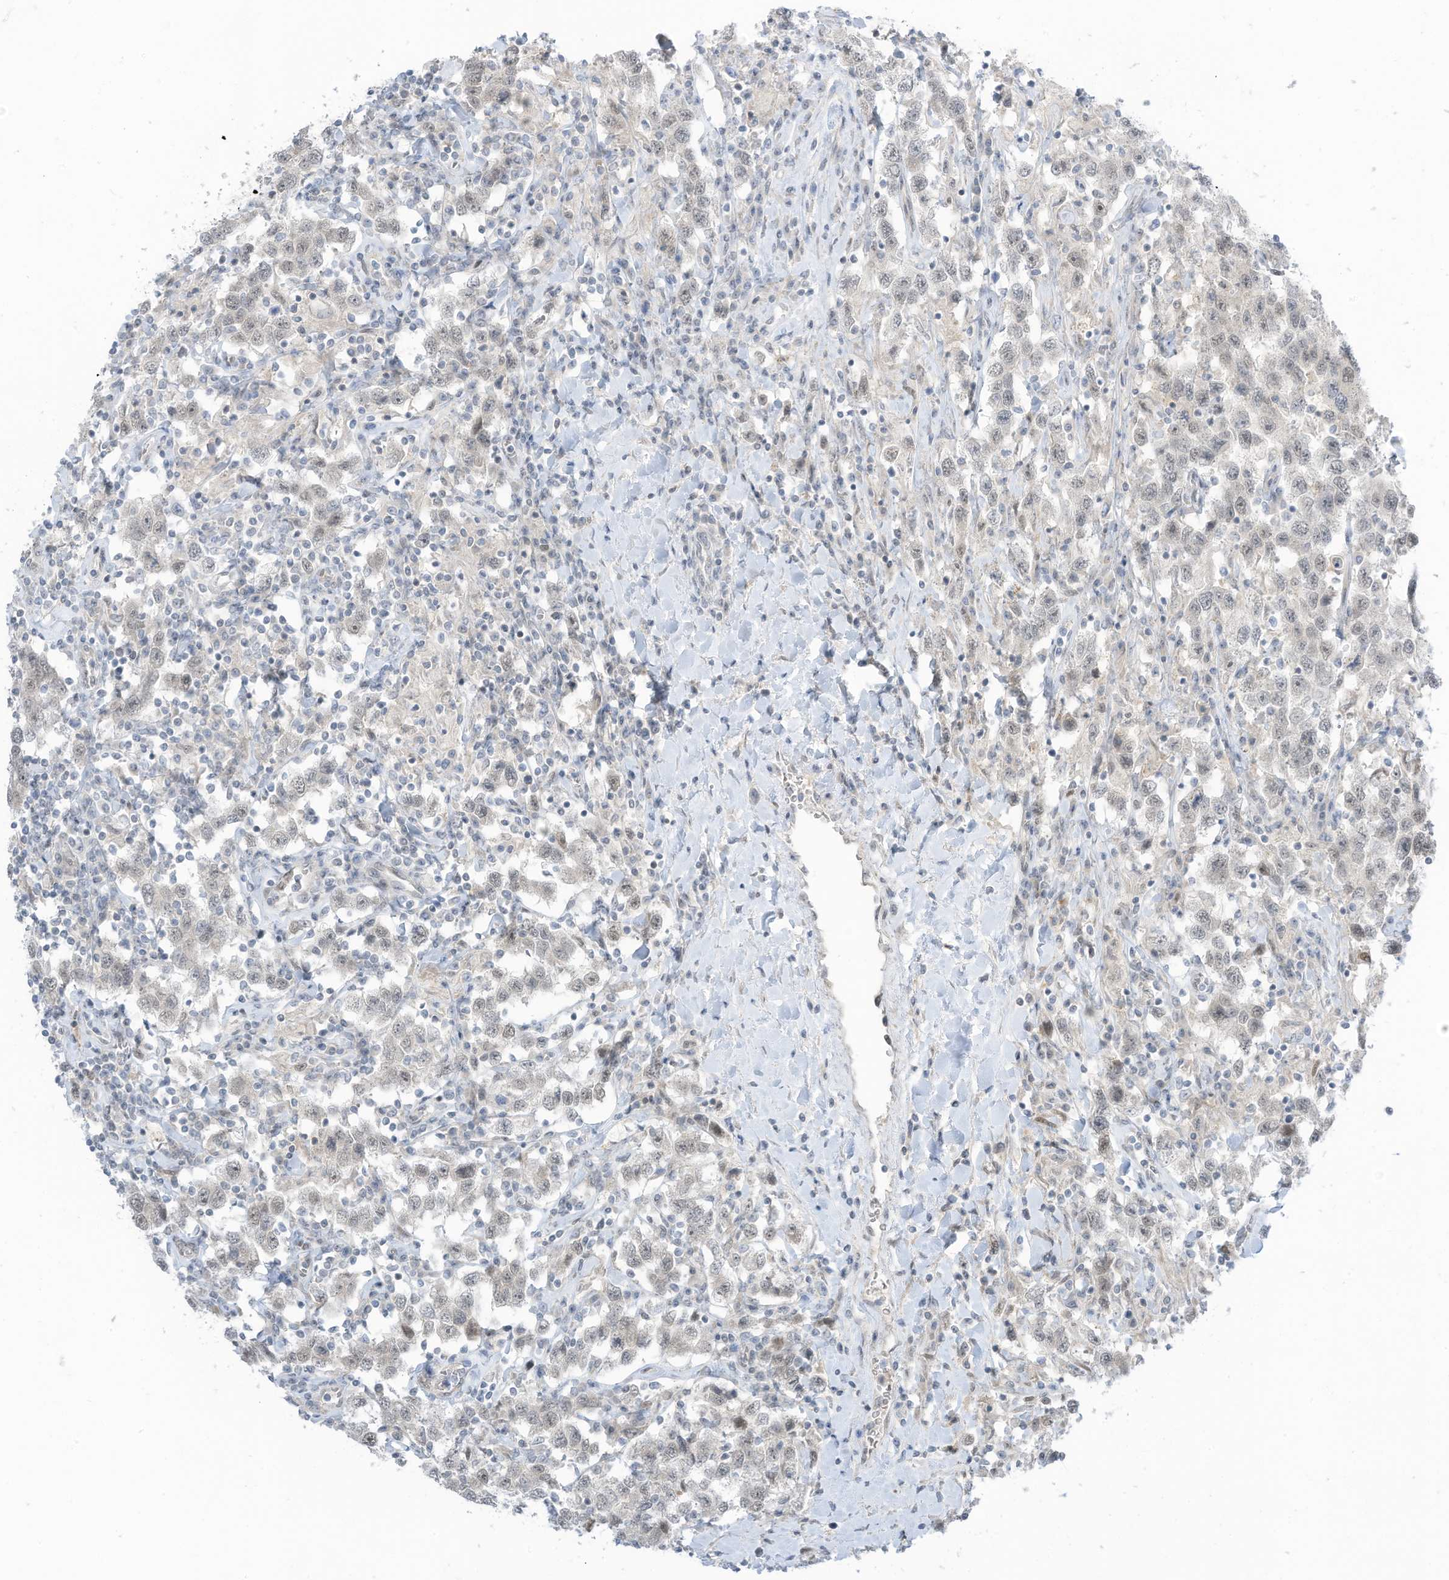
{"staining": {"intensity": "weak", "quantity": ">75%", "location": "nuclear"}, "tissue": "testis cancer", "cell_type": "Tumor cells", "image_type": "cancer", "snomed": [{"axis": "morphology", "description": "Seminoma, NOS"}, {"axis": "topography", "description": "Testis"}], "caption": "Immunohistochemistry (IHC) (DAB (3,3'-diaminobenzidine)) staining of human testis cancer exhibits weak nuclear protein positivity in about >75% of tumor cells. The staining is performed using DAB (3,3'-diaminobenzidine) brown chromogen to label protein expression. The nuclei are counter-stained blue using hematoxylin.", "gene": "ASPRV1", "patient": {"sex": "male", "age": 41}}